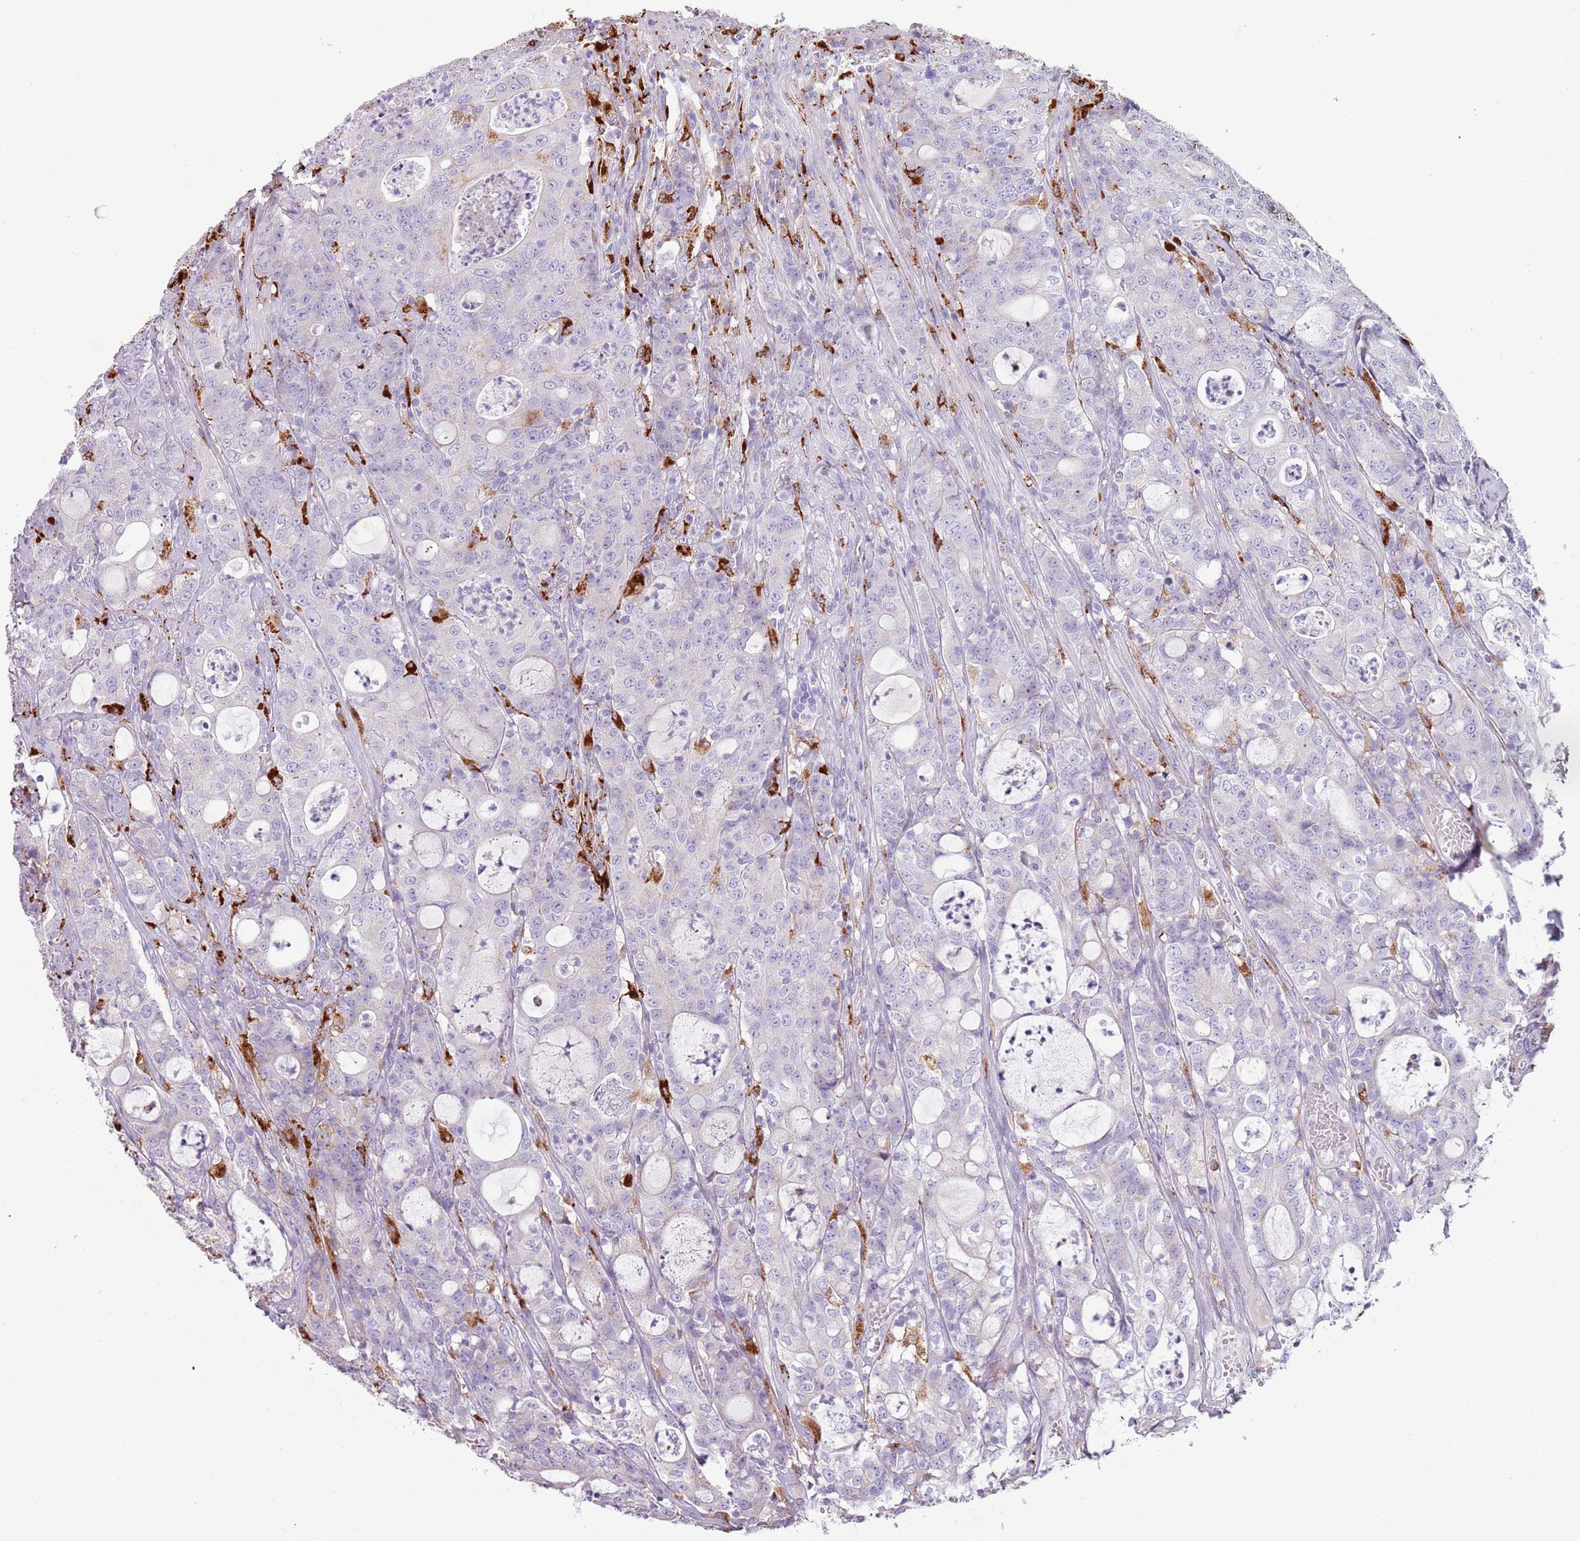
{"staining": {"intensity": "negative", "quantity": "none", "location": "none"}, "tissue": "colorectal cancer", "cell_type": "Tumor cells", "image_type": "cancer", "snomed": [{"axis": "morphology", "description": "Adenocarcinoma, NOS"}, {"axis": "topography", "description": "Colon"}], "caption": "Human colorectal cancer (adenocarcinoma) stained for a protein using immunohistochemistry shows no expression in tumor cells.", "gene": "NWD2", "patient": {"sex": "male", "age": 83}}